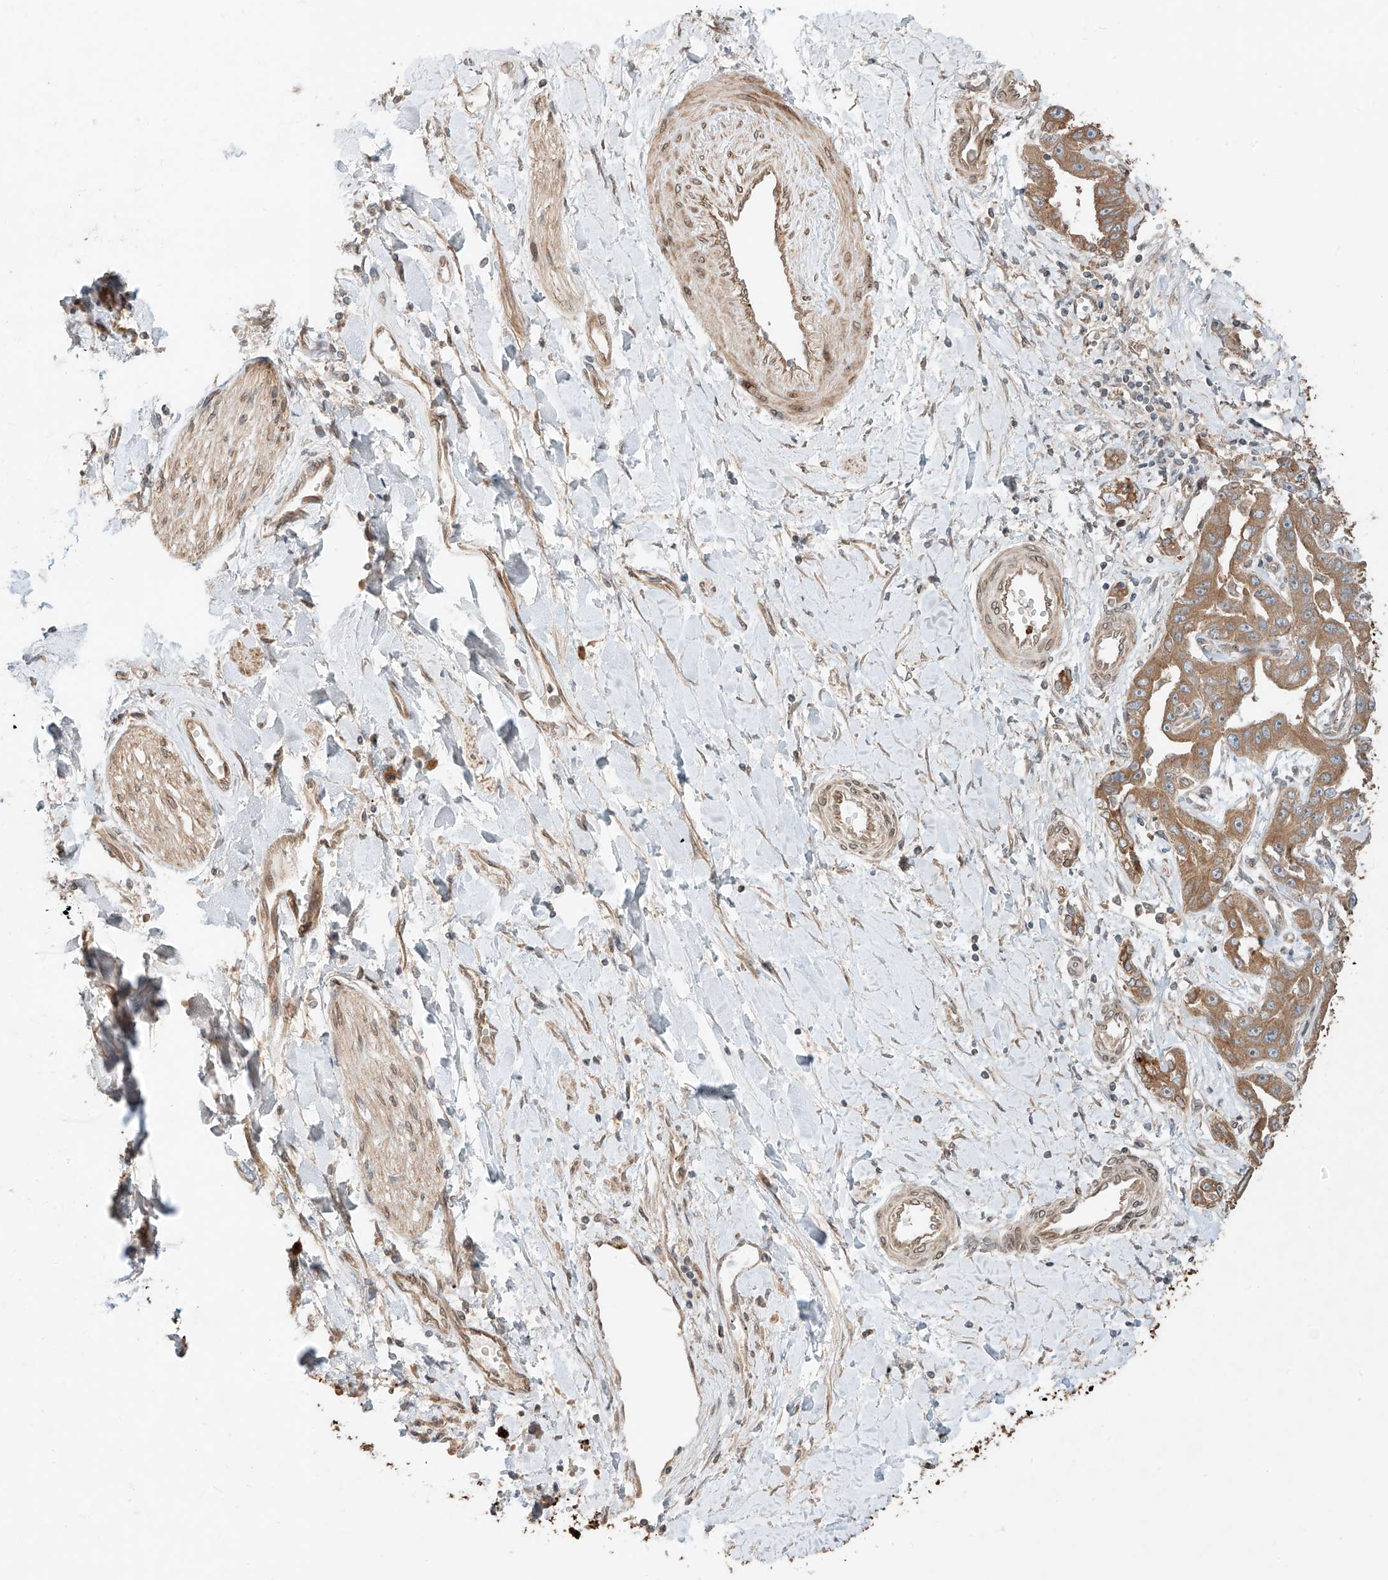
{"staining": {"intensity": "moderate", "quantity": ">75%", "location": "cytoplasmic/membranous"}, "tissue": "liver cancer", "cell_type": "Tumor cells", "image_type": "cancer", "snomed": [{"axis": "morphology", "description": "Cholangiocarcinoma"}, {"axis": "topography", "description": "Liver"}], "caption": "Immunohistochemistry (IHC) image of human cholangiocarcinoma (liver) stained for a protein (brown), which demonstrates medium levels of moderate cytoplasmic/membranous expression in approximately >75% of tumor cells.", "gene": "CEP162", "patient": {"sex": "male", "age": 59}}